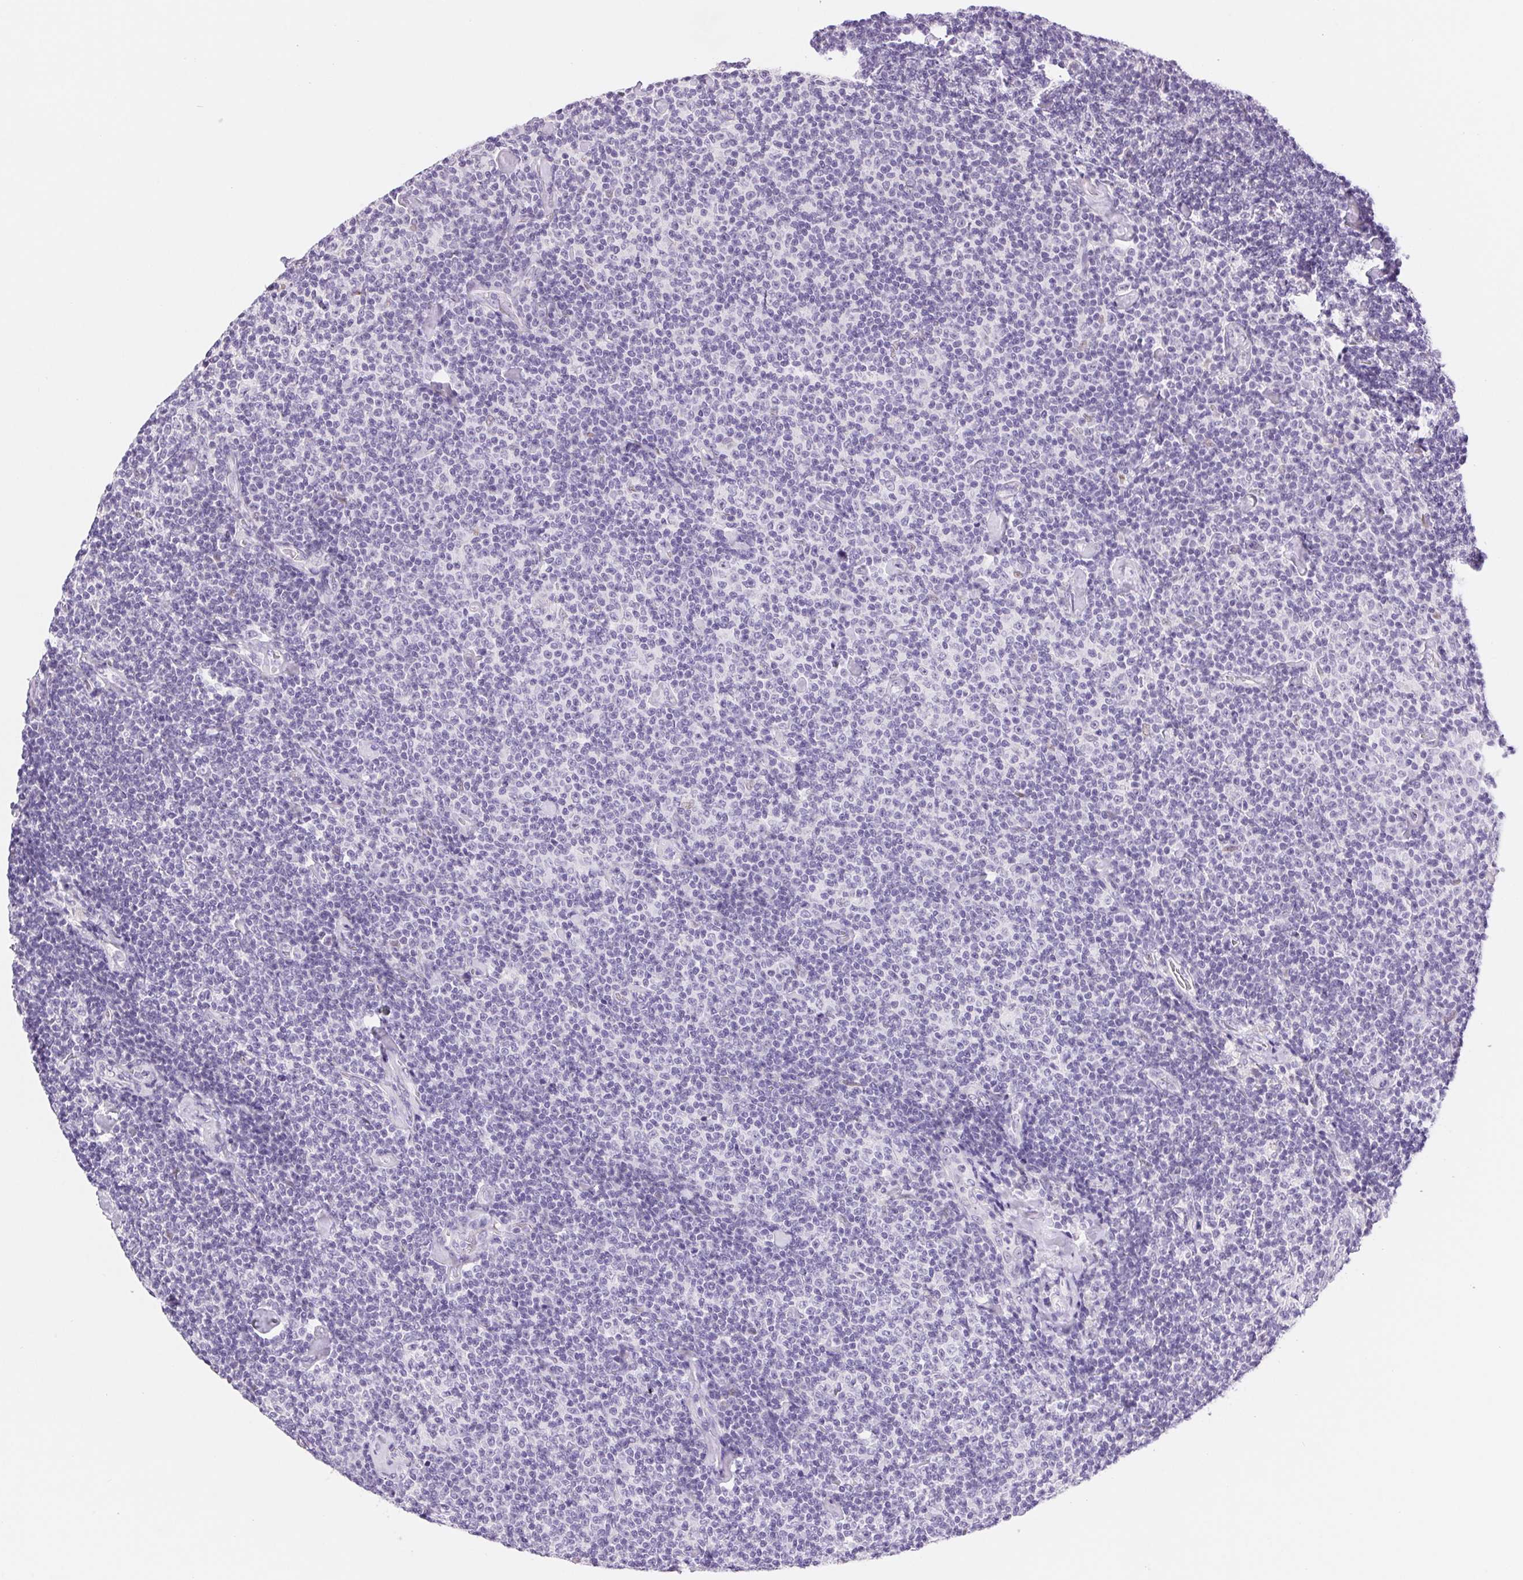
{"staining": {"intensity": "negative", "quantity": "none", "location": "none"}, "tissue": "lymphoma", "cell_type": "Tumor cells", "image_type": "cancer", "snomed": [{"axis": "morphology", "description": "Malignant lymphoma, non-Hodgkin's type, Low grade"}, {"axis": "topography", "description": "Lymph node"}], "caption": "Tumor cells are negative for protein expression in human malignant lymphoma, non-Hodgkin's type (low-grade). (Stains: DAB (3,3'-diaminobenzidine) IHC with hematoxylin counter stain, Microscopy: brightfield microscopy at high magnification).", "gene": "ASGR2", "patient": {"sex": "male", "age": 81}}